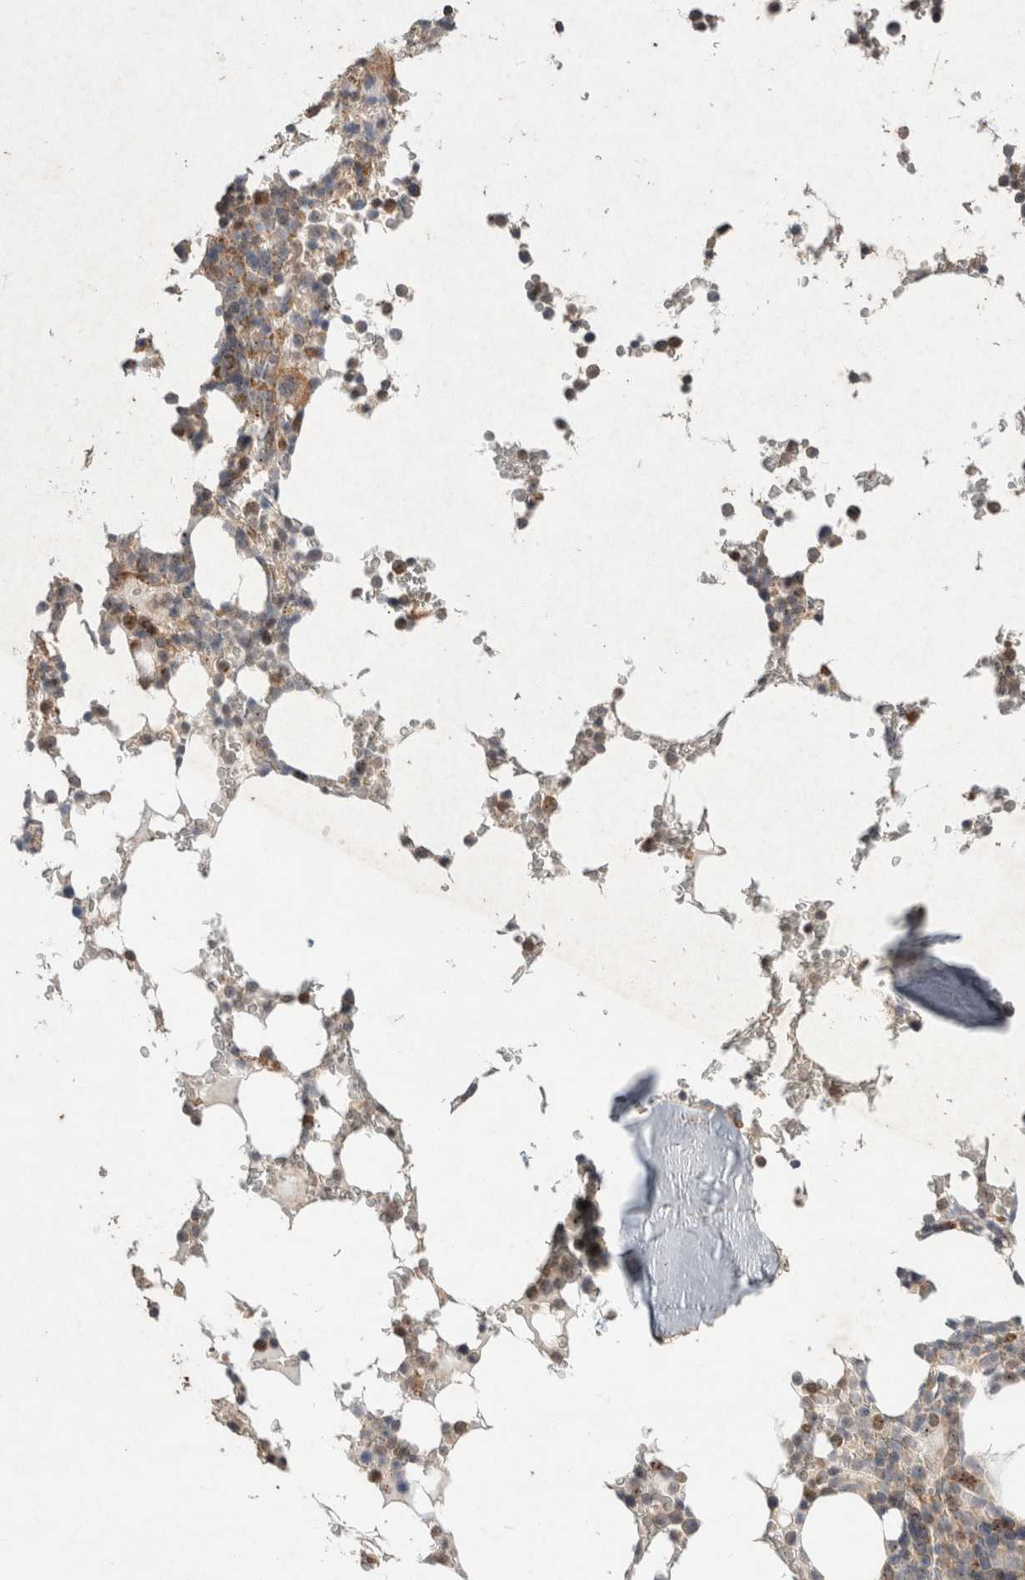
{"staining": {"intensity": "moderate", "quantity": "<25%", "location": "cytoplasmic/membranous,nuclear"}, "tissue": "bone marrow", "cell_type": "Hematopoietic cells", "image_type": "normal", "snomed": [{"axis": "morphology", "description": "Normal tissue, NOS"}, {"axis": "topography", "description": "Bone marrow"}], "caption": "Brown immunohistochemical staining in unremarkable human bone marrow displays moderate cytoplasmic/membranous,nuclear positivity in about <25% of hematopoietic cells. The staining was performed using DAB, with brown indicating positive protein expression. Nuclei are stained blue with hematoxylin.", "gene": "STK11", "patient": {"sex": "male", "age": 58}}